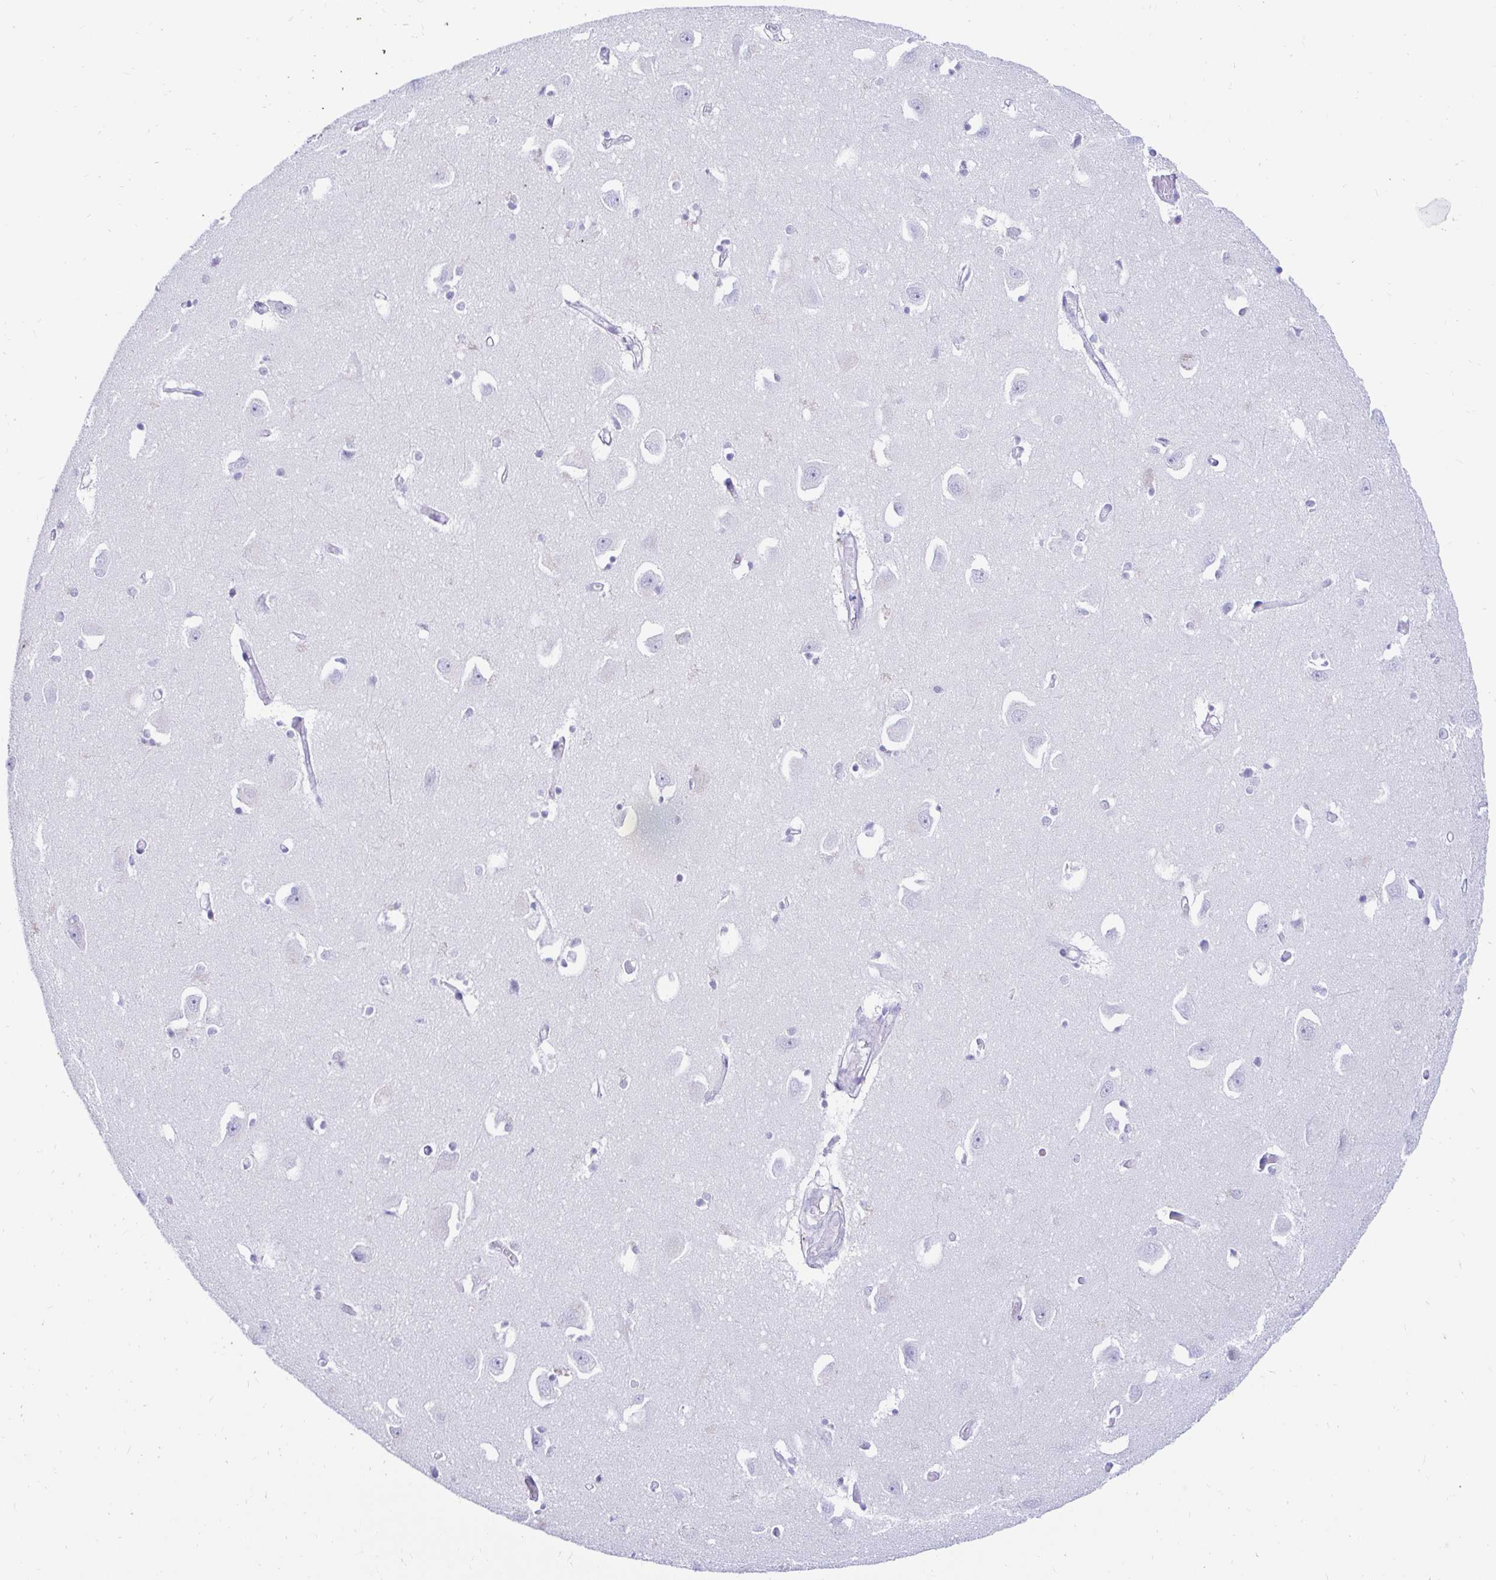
{"staining": {"intensity": "negative", "quantity": "none", "location": "none"}, "tissue": "caudate", "cell_type": "Glial cells", "image_type": "normal", "snomed": [{"axis": "morphology", "description": "Normal tissue, NOS"}, {"axis": "topography", "description": "Lateral ventricle wall"}, {"axis": "topography", "description": "Hippocampus"}], "caption": "DAB (3,3'-diaminobenzidine) immunohistochemical staining of normal caudate demonstrates no significant positivity in glial cells.", "gene": "CAPSL", "patient": {"sex": "female", "age": 63}}